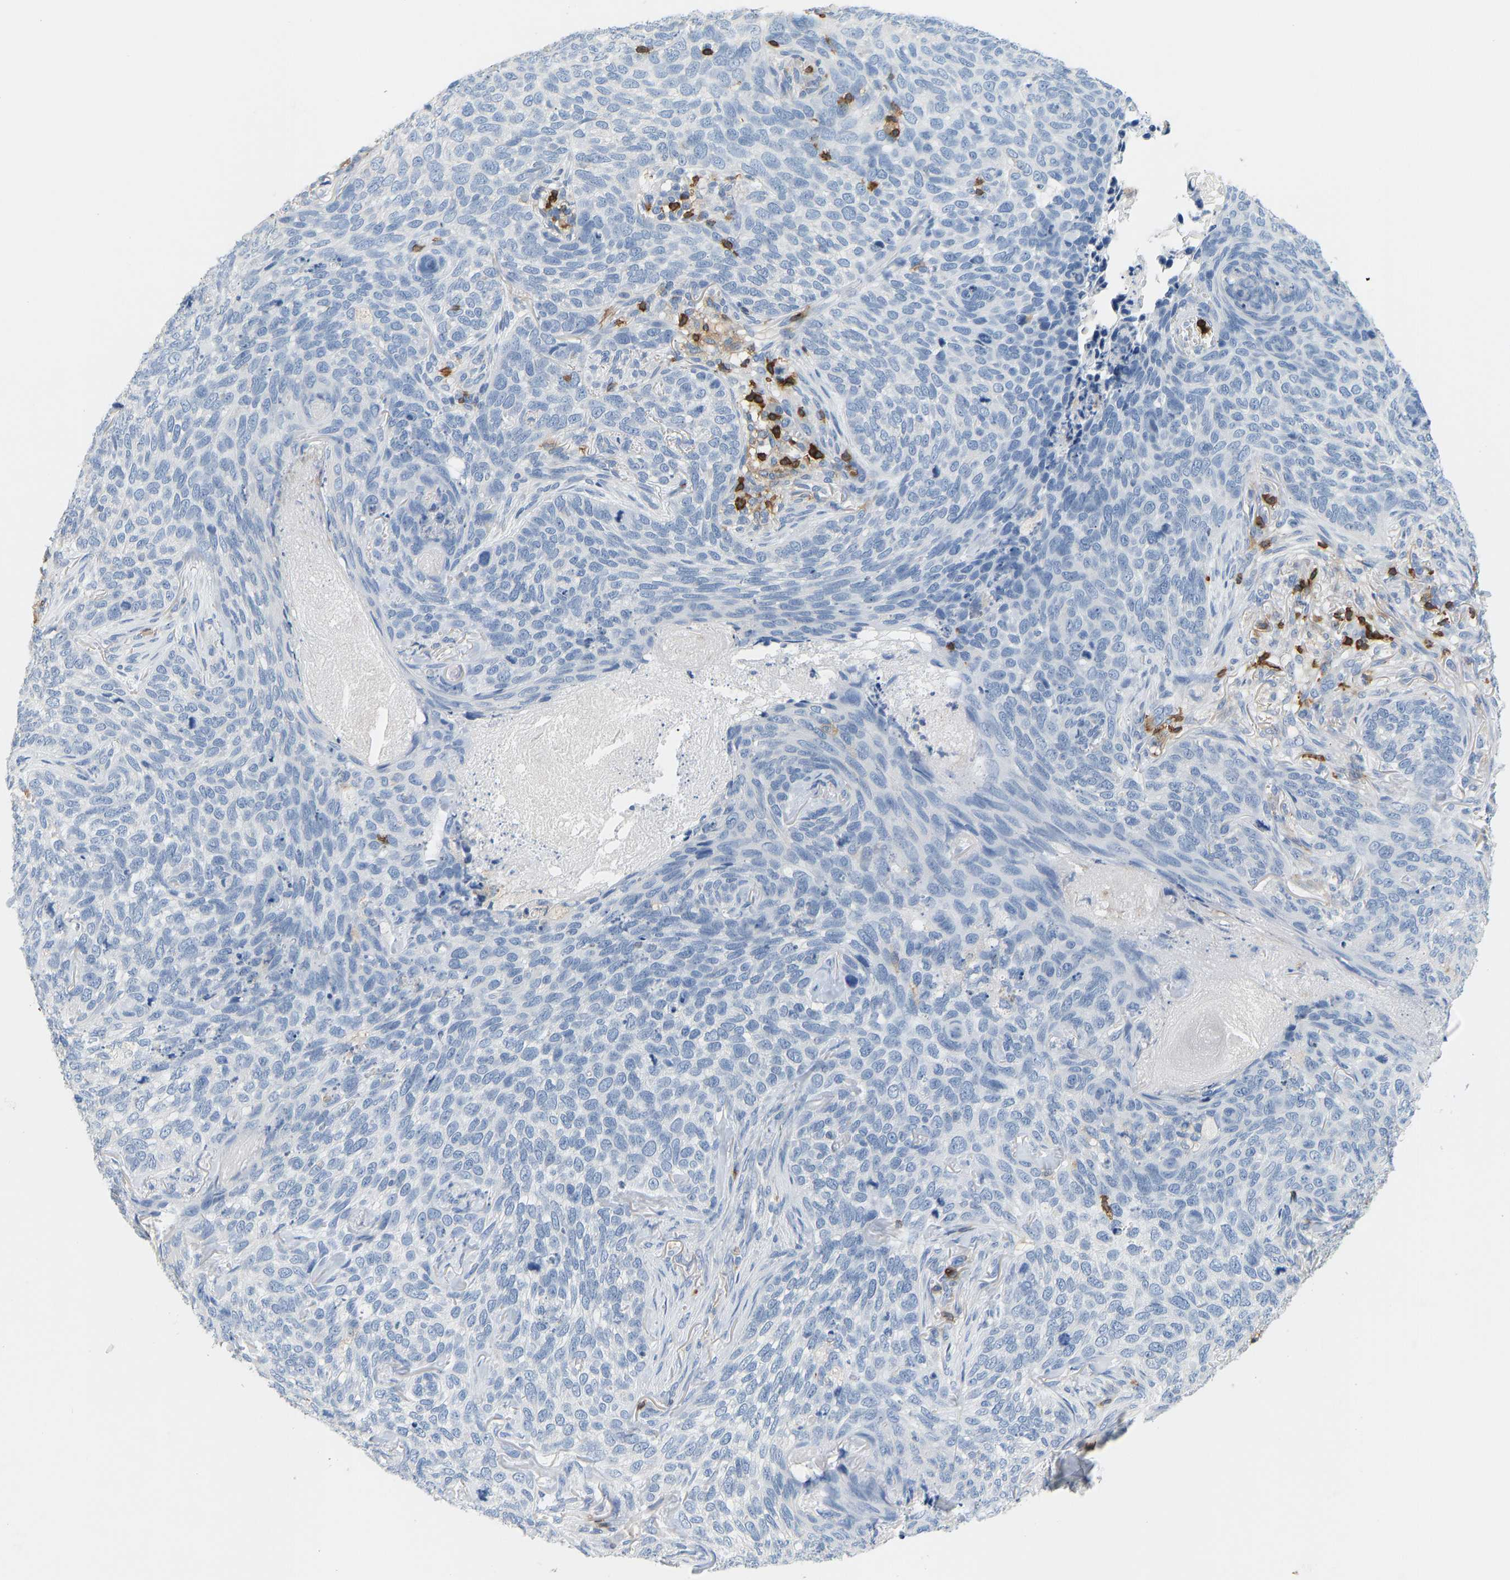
{"staining": {"intensity": "negative", "quantity": "none", "location": "none"}, "tissue": "skin cancer", "cell_type": "Tumor cells", "image_type": "cancer", "snomed": [{"axis": "morphology", "description": "Basal cell carcinoma"}, {"axis": "topography", "description": "Skin"}], "caption": "The image exhibits no staining of tumor cells in skin cancer.", "gene": "EVL", "patient": {"sex": "female", "age": 64}}